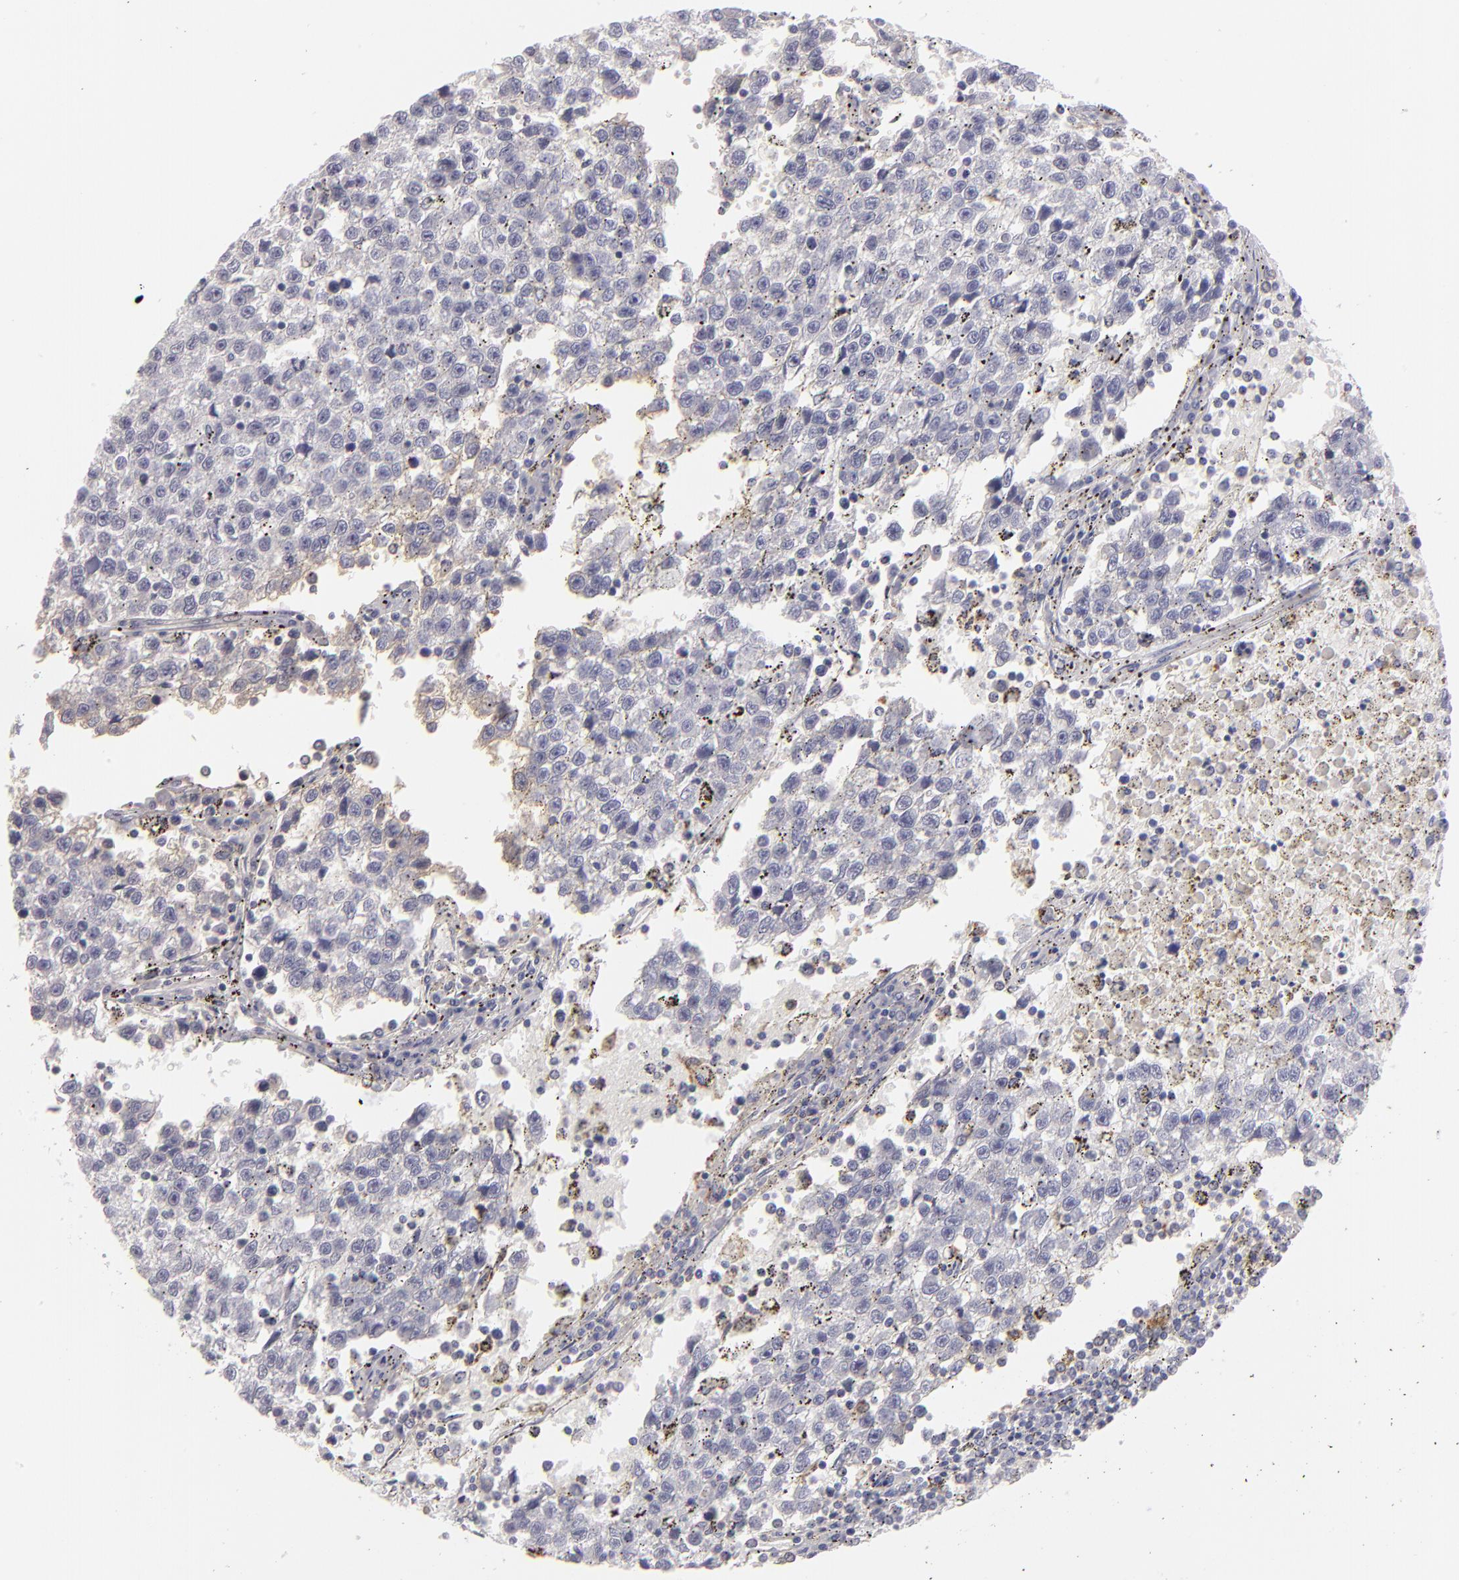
{"staining": {"intensity": "negative", "quantity": "none", "location": "none"}, "tissue": "testis cancer", "cell_type": "Tumor cells", "image_type": "cancer", "snomed": [{"axis": "morphology", "description": "Seminoma, NOS"}, {"axis": "topography", "description": "Testis"}], "caption": "This is an IHC micrograph of testis cancer. There is no staining in tumor cells.", "gene": "ABCC4", "patient": {"sex": "male", "age": 35}}